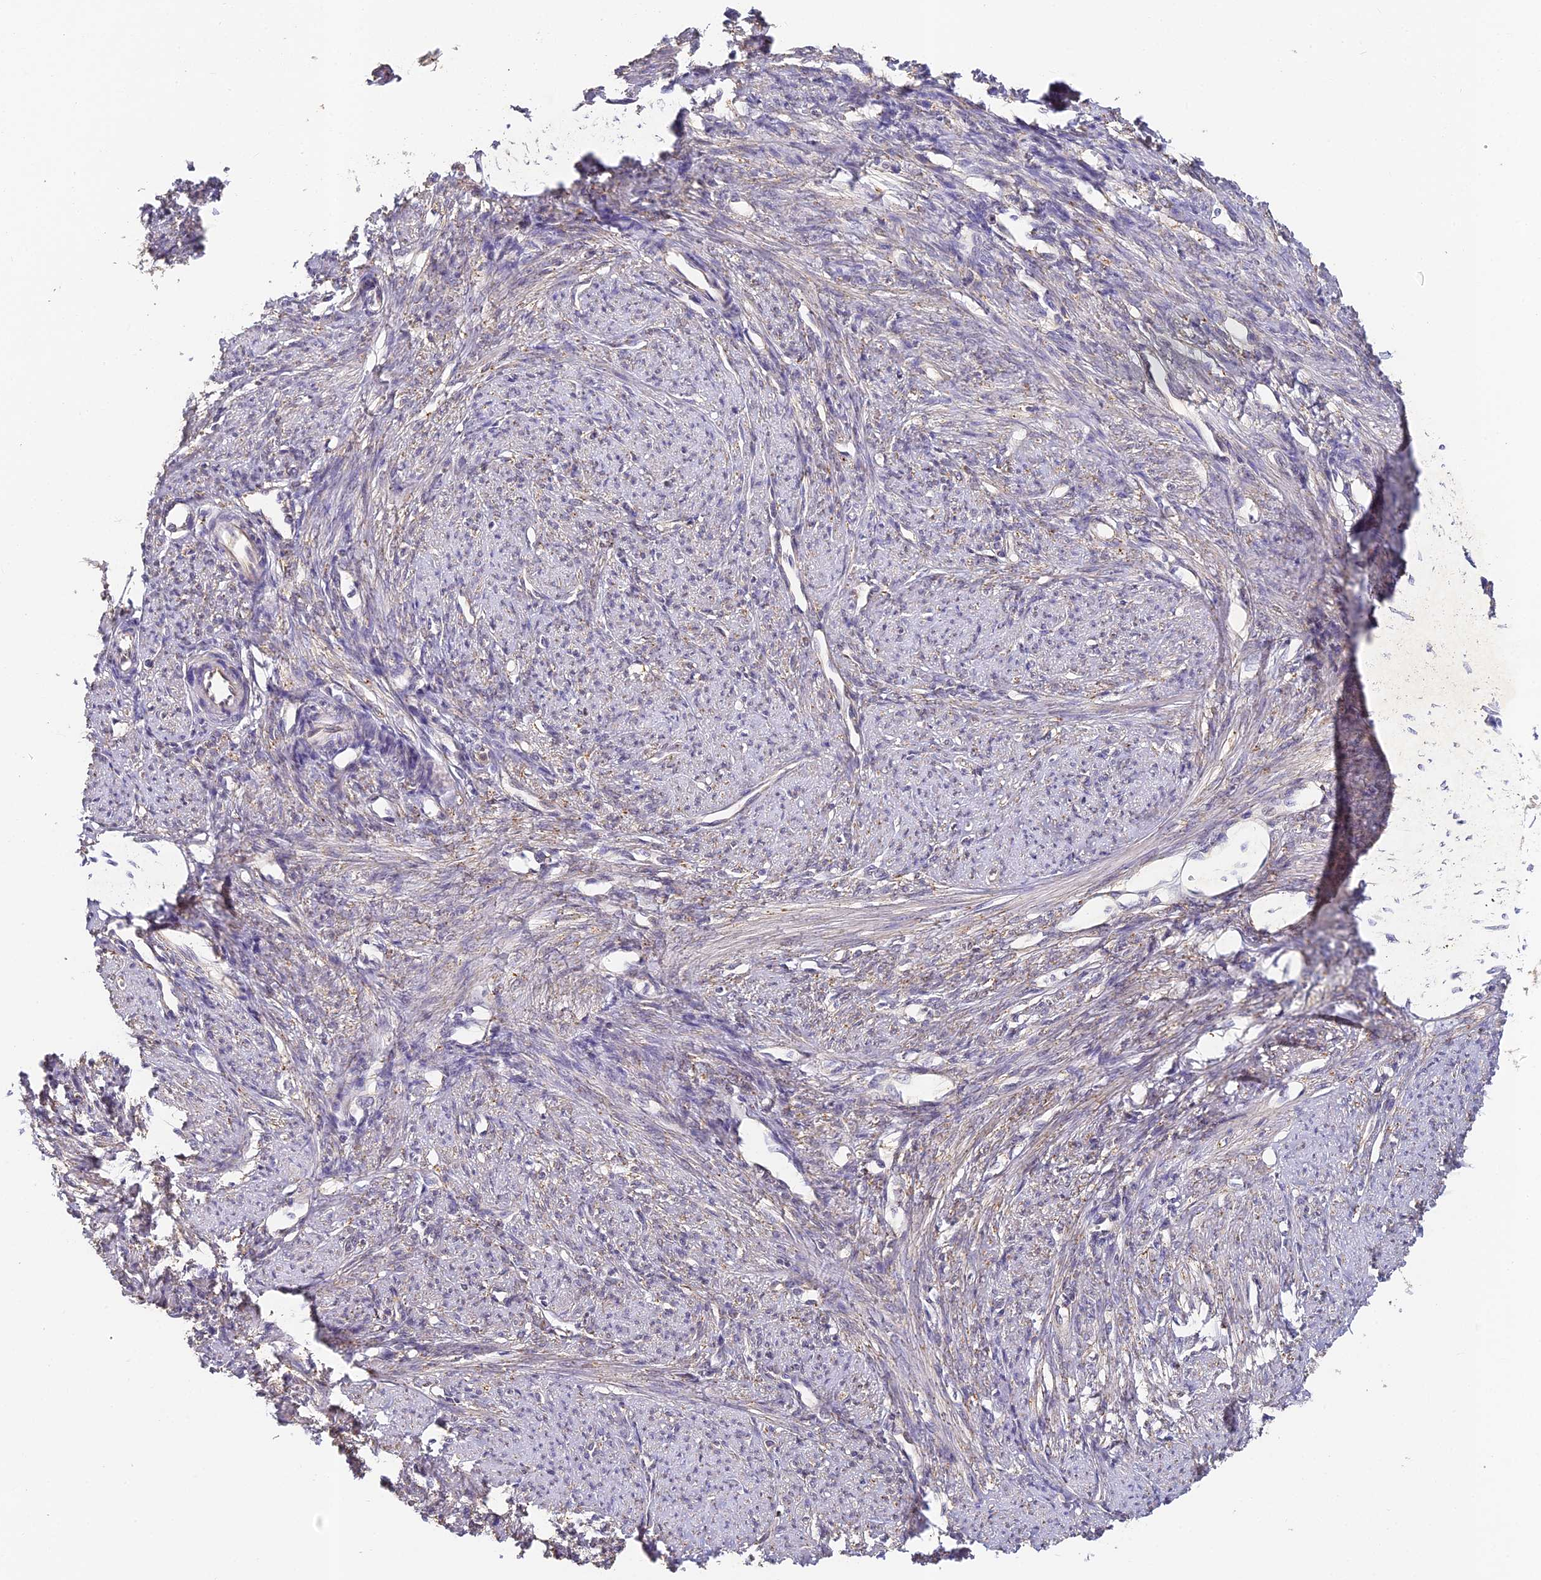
{"staining": {"intensity": "weak", "quantity": "<25%", "location": "cytoplasmic/membranous"}, "tissue": "smooth muscle", "cell_type": "Smooth muscle cells", "image_type": "normal", "snomed": [{"axis": "morphology", "description": "Normal tissue, NOS"}, {"axis": "topography", "description": "Smooth muscle"}, {"axis": "topography", "description": "Uterus"}], "caption": "The IHC photomicrograph has no significant positivity in smooth muscle cells of smooth muscle.", "gene": "YAE1", "patient": {"sex": "female", "age": 59}}